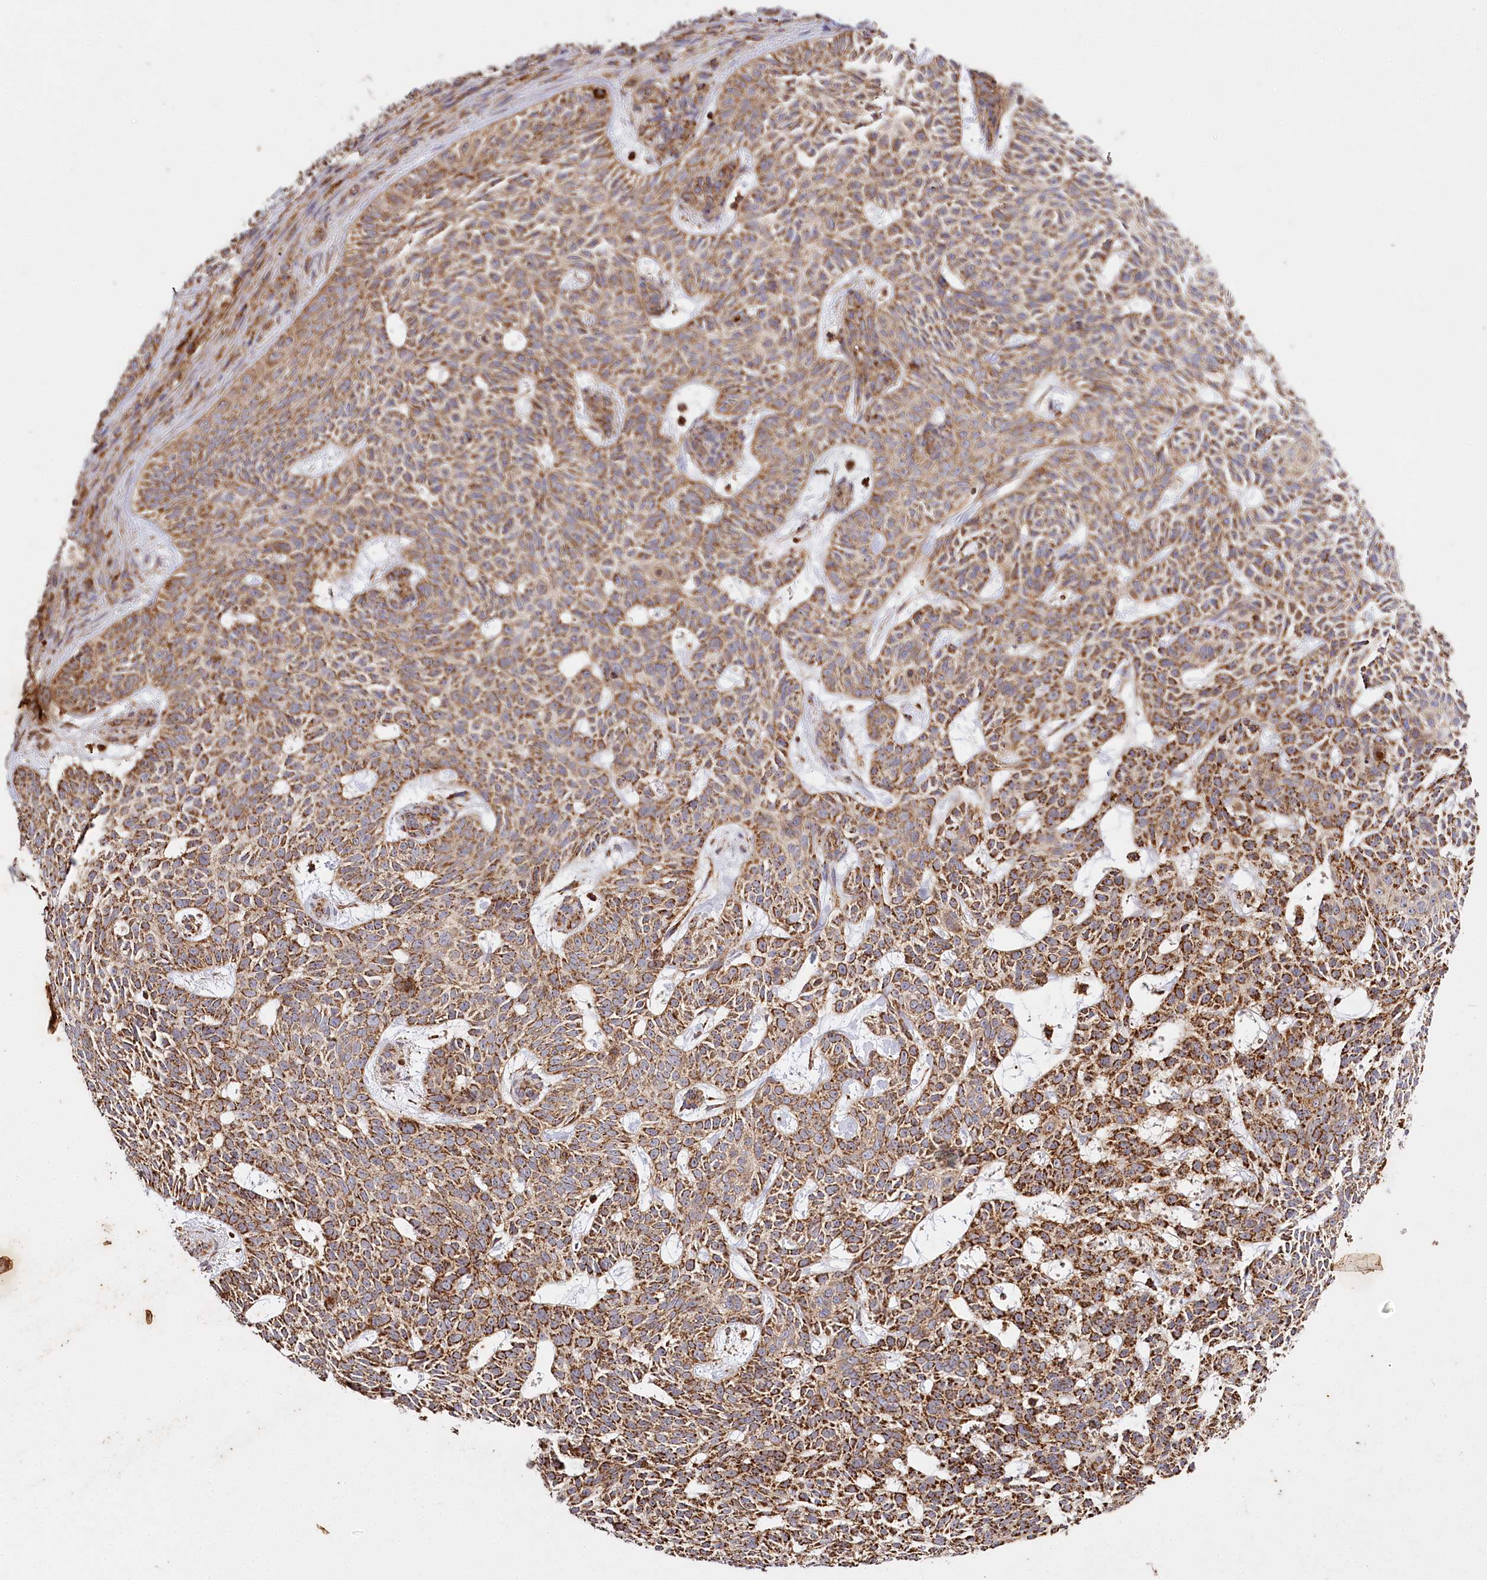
{"staining": {"intensity": "strong", "quantity": ">75%", "location": "cytoplasmic/membranous"}, "tissue": "skin cancer", "cell_type": "Tumor cells", "image_type": "cancer", "snomed": [{"axis": "morphology", "description": "Basal cell carcinoma"}, {"axis": "topography", "description": "Skin"}], "caption": "IHC staining of skin basal cell carcinoma, which displays high levels of strong cytoplasmic/membranous expression in about >75% of tumor cells indicating strong cytoplasmic/membranous protein staining. The staining was performed using DAB (brown) for protein detection and nuclei were counterstained in hematoxylin (blue).", "gene": "CARD19", "patient": {"sex": "male", "age": 75}}